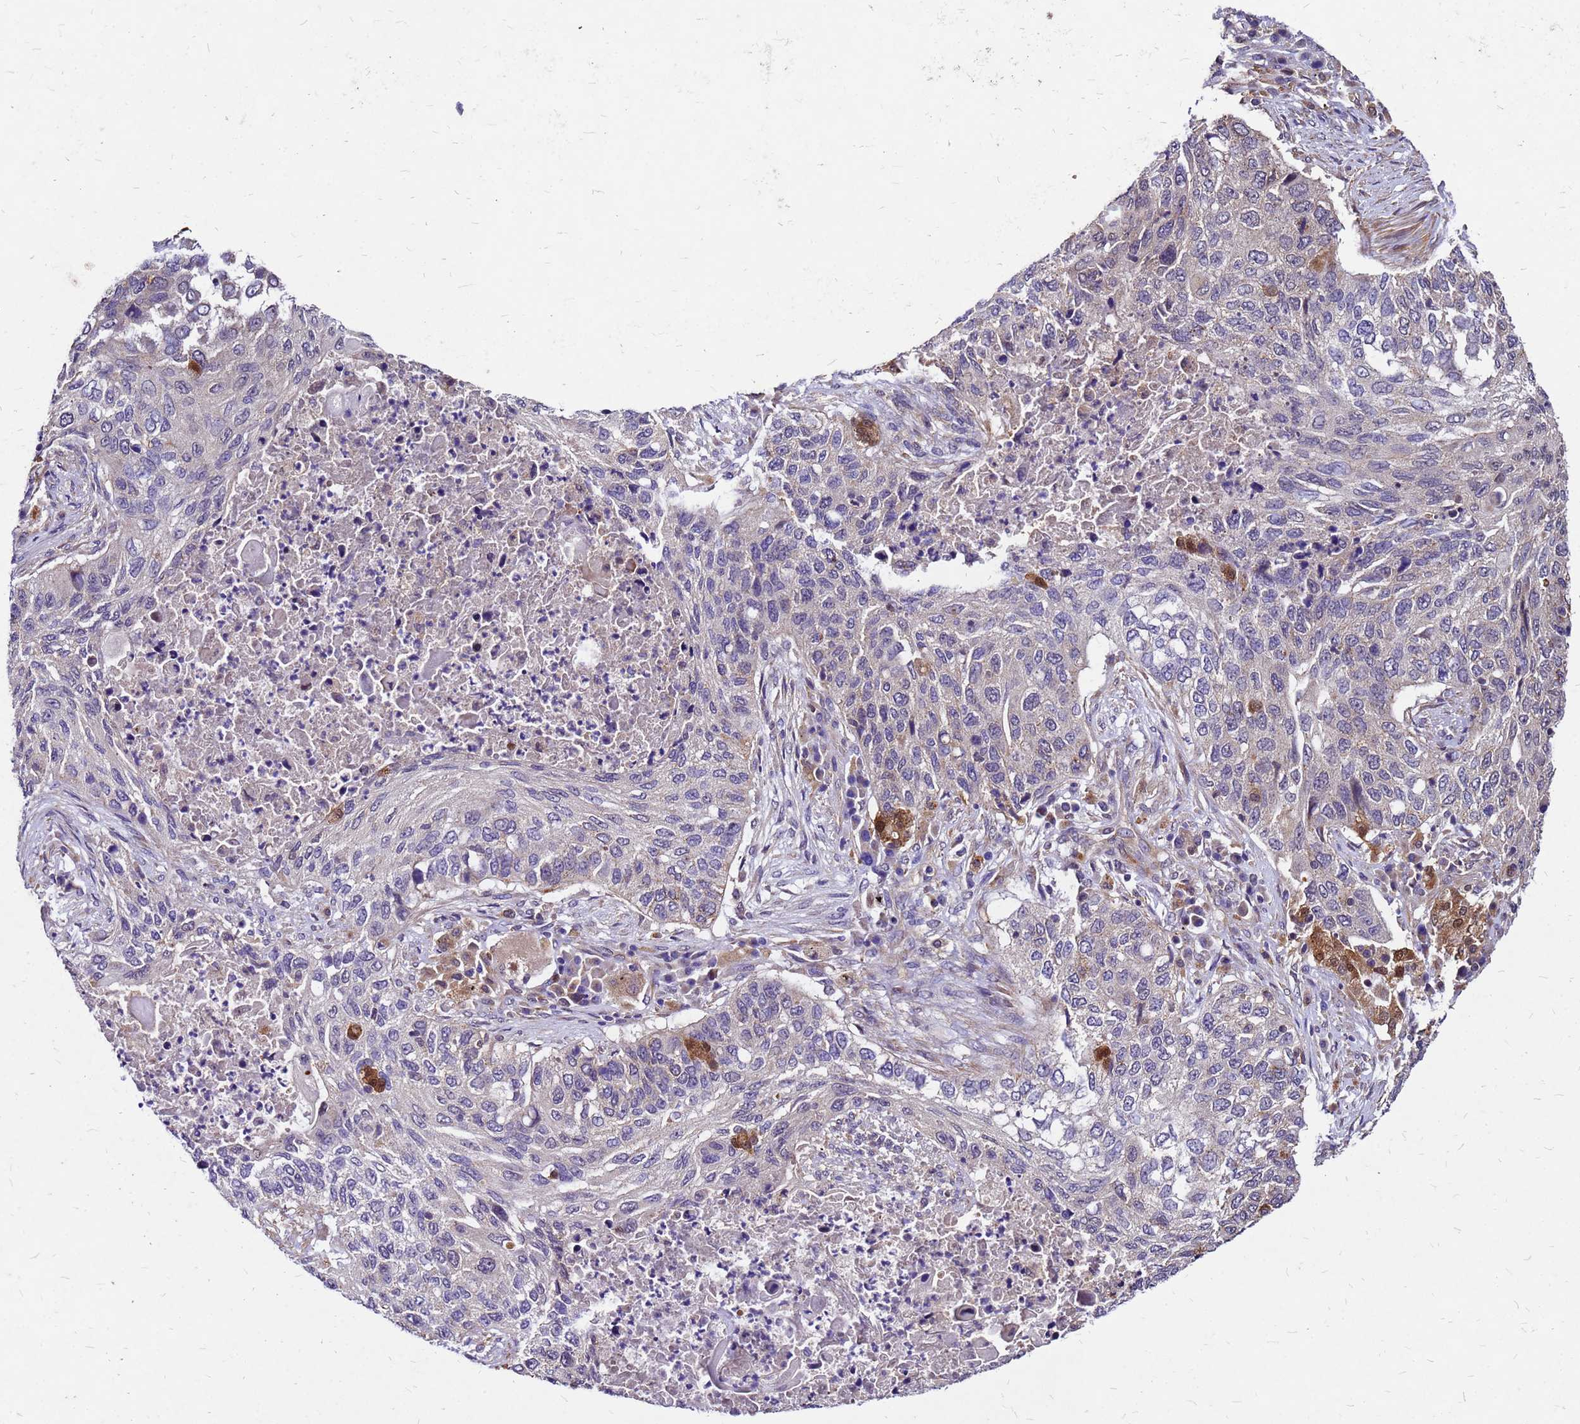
{"staining": {"intensity": "moderate", "quantity": "<25%", "location": "cytoplasmic/membranous"}, "tissue": "lung cancer", "cell_type": "Tumor cells", "image_type": "cancer", "snomed": [{"axis": "morphology", "description": "Squamous cell carcinoma, NOS"}, {"axis": "topography", "description": "Lung"}], "caption": "Immunohistochemical staining of human lung cancer reveals low levels of moderate cytoplasmic/membranous positivity in approximately <25% of tumor cells. (DAB (3,3'-diaminobenzidine) IHC with brightfield microscopy, high magnification).", "gene": "DUSP23", "patient": {"sex": "female", "age": 63}}